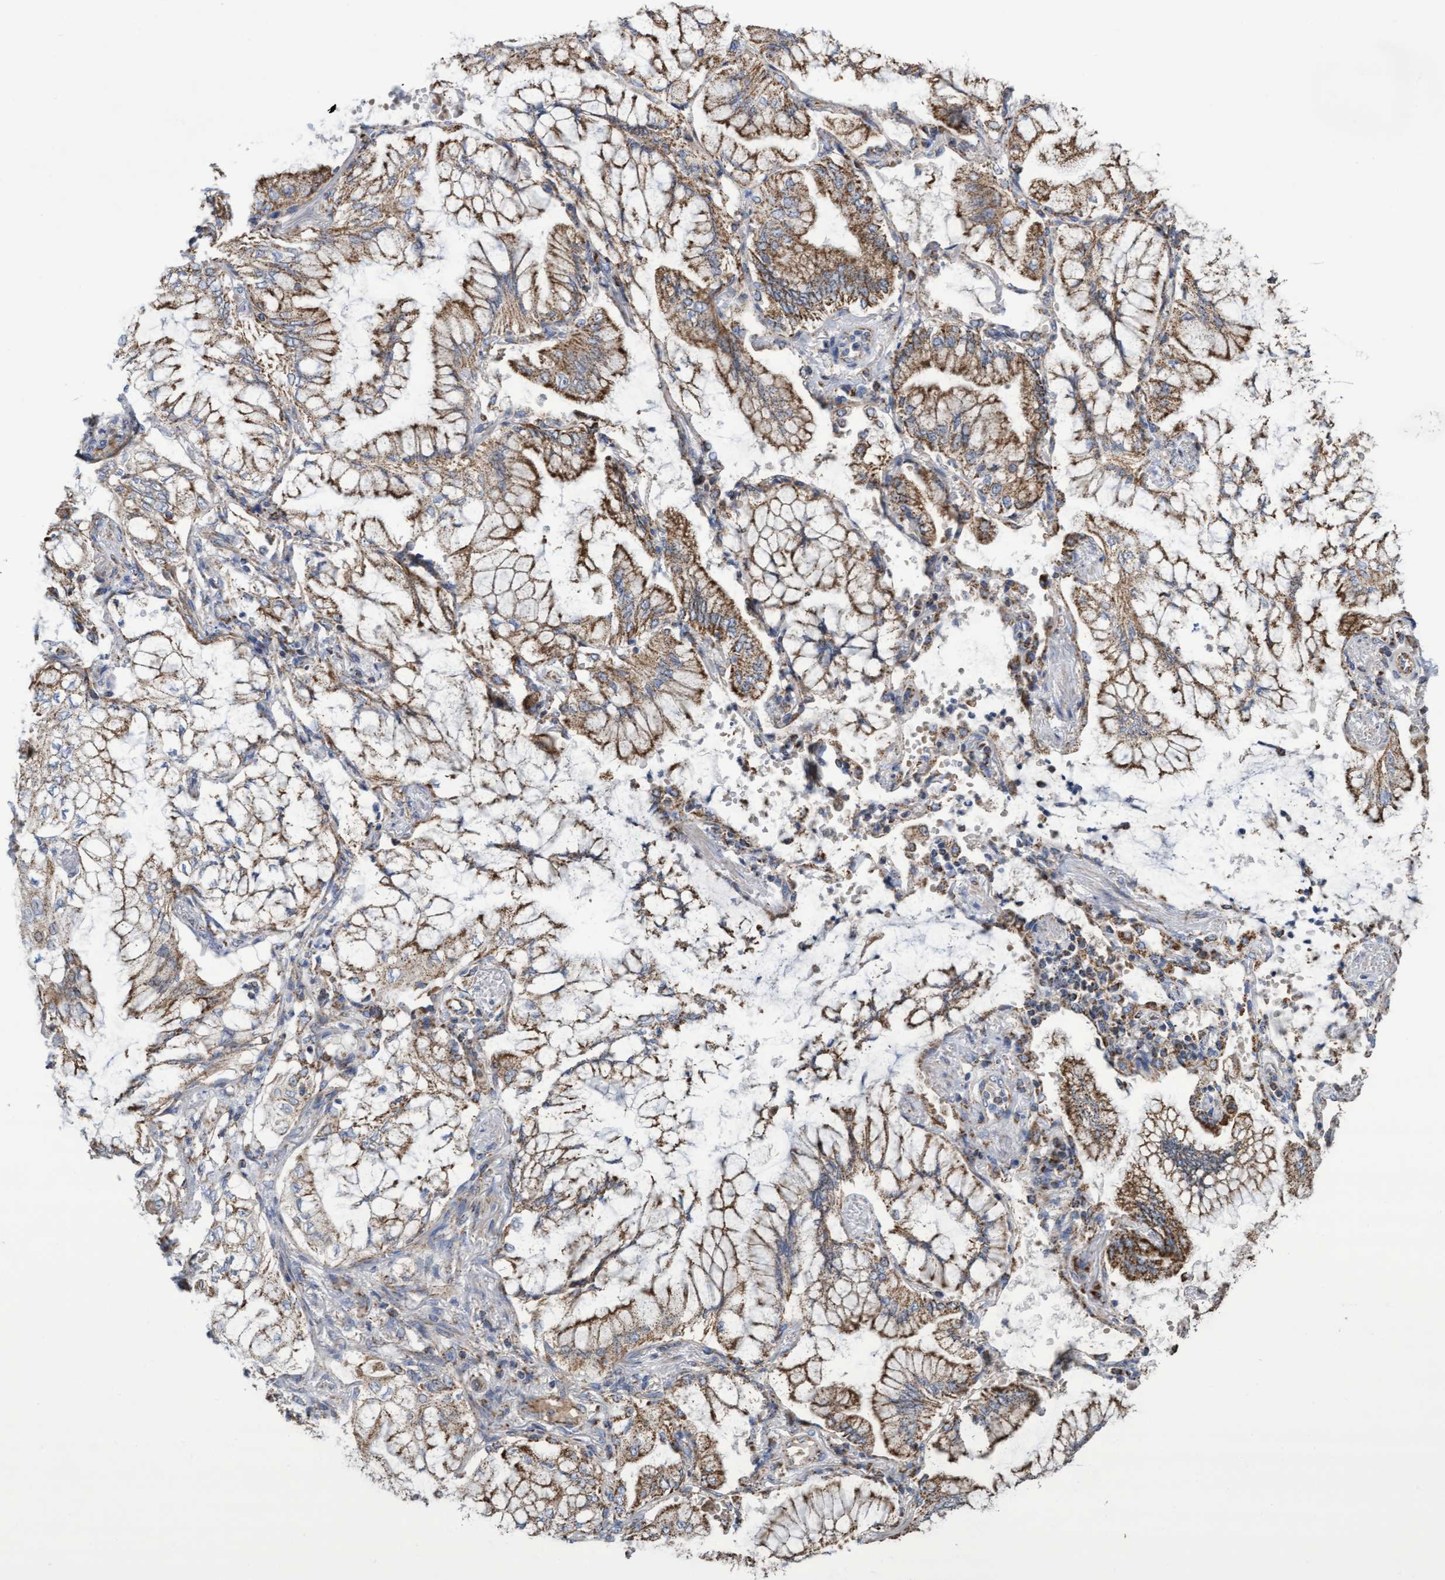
{"staining": {"intensity": "moderate", "quantity": ">75%", "location": "cytoplasmic/membranous"}, "tissue": "lung cancer", "cell_type": "Tumor cells", "image_type": "cancer", "snomed": [{"axis": "morphology", "description": "Adenocarcinoma, NOS"}, {"axis": "topography", "description": "Lung"}], "caption": "Brown immunohistochemical staining in lung cancer (adenocarcinoma) reveals moderate cytoplasmic/membranous staining in about >75% of tumor cells.", "gene": "COBL", "patient": {"sex": "female", "age": 70}}